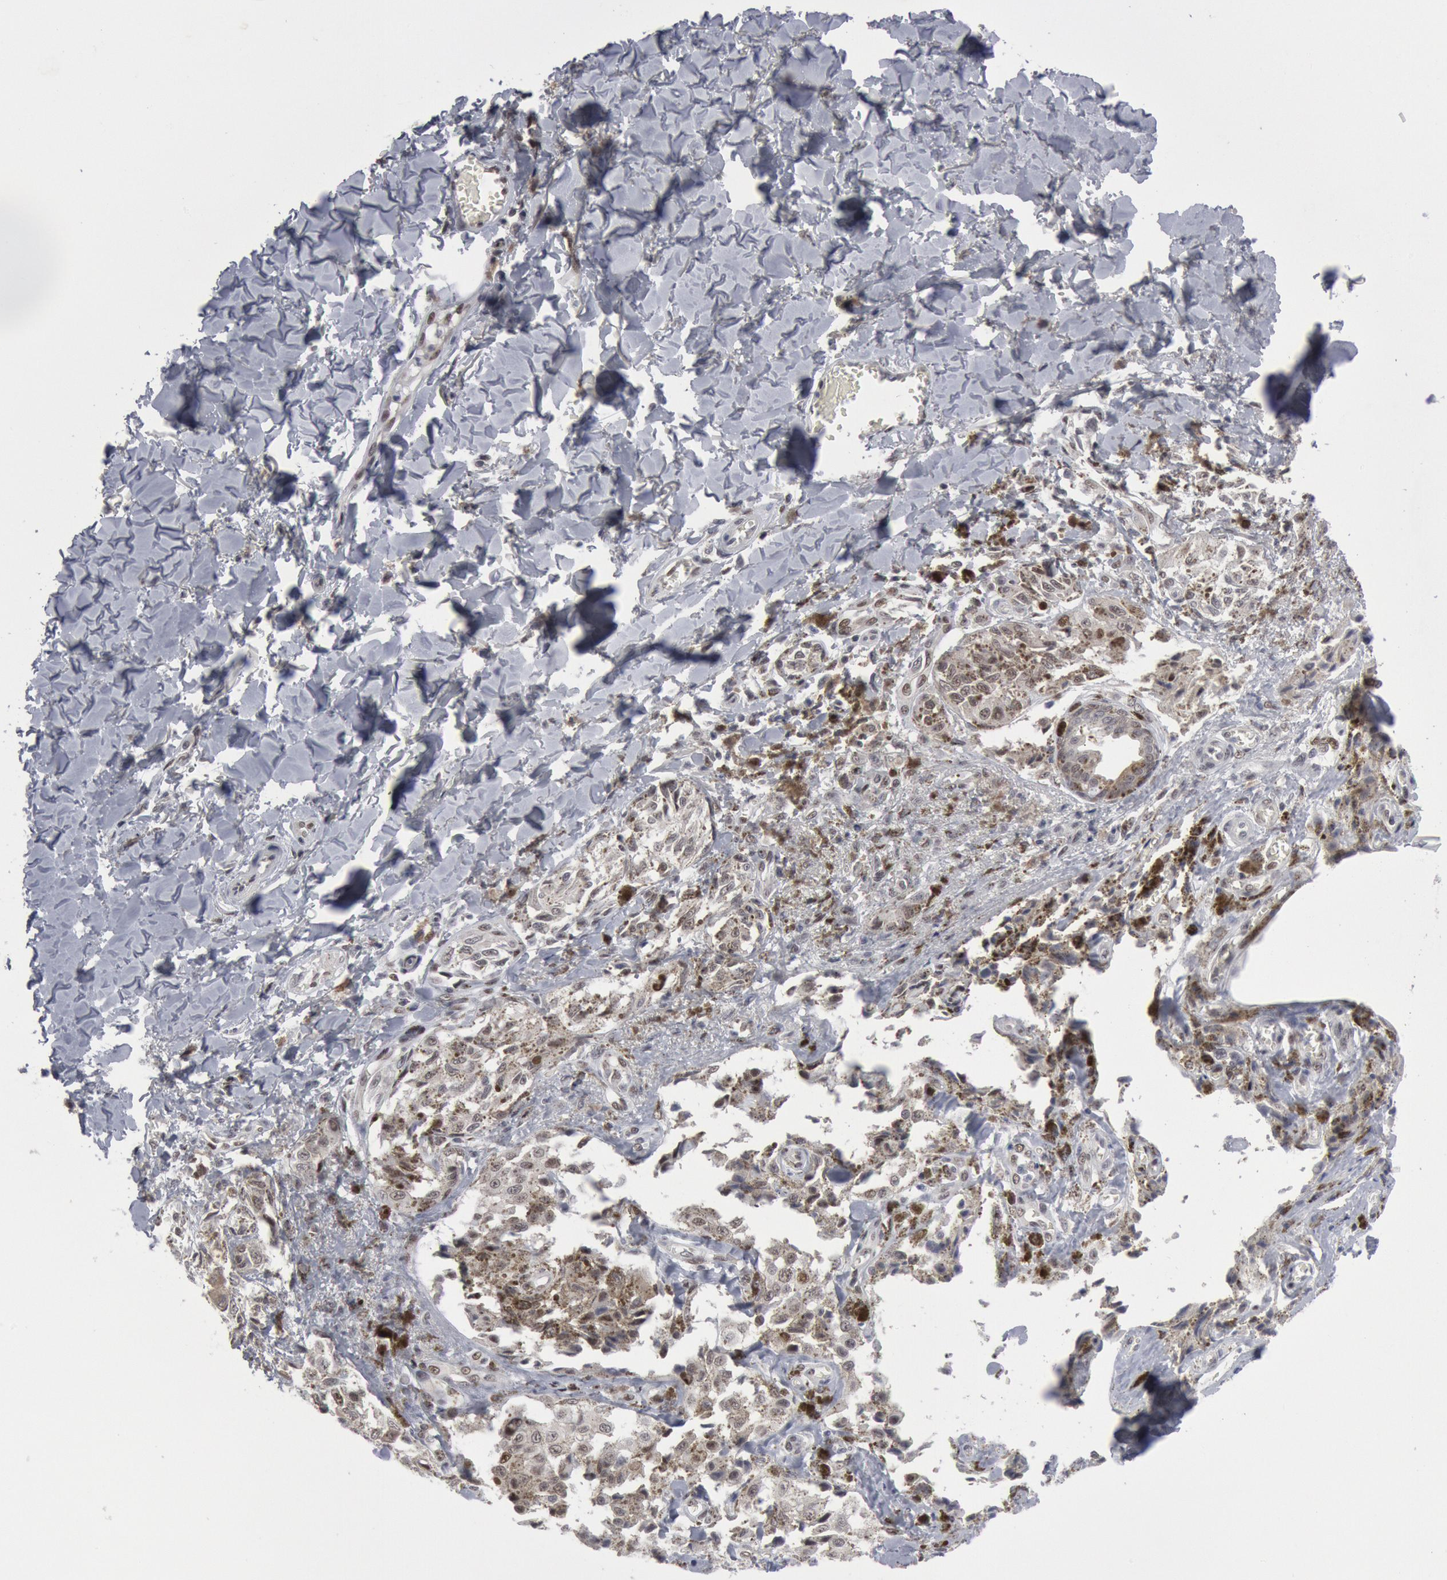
{"staining": {"intensity": "negative", "quantity": "none", "location": "none"}, "tissue": "melanoma", "cell_type": "Tumor cells", "image_type": "cancer", "snomed": [{"axis": "morphology", "description": "Malignant melanoma, NOS"}, {"axis": "topography", "description": "Skin"}], "caption": "An image of malignant melanoma stained for a protein reveals no brown staining in tumor cells. (Stains: DAB immunohistochemistry (IHC) with hematoxylin counter stain, Microscopy: brightfield microscopy at high magnification).", "gene": "FOXO1", "patient": {"sex": "female", "age": 82}}